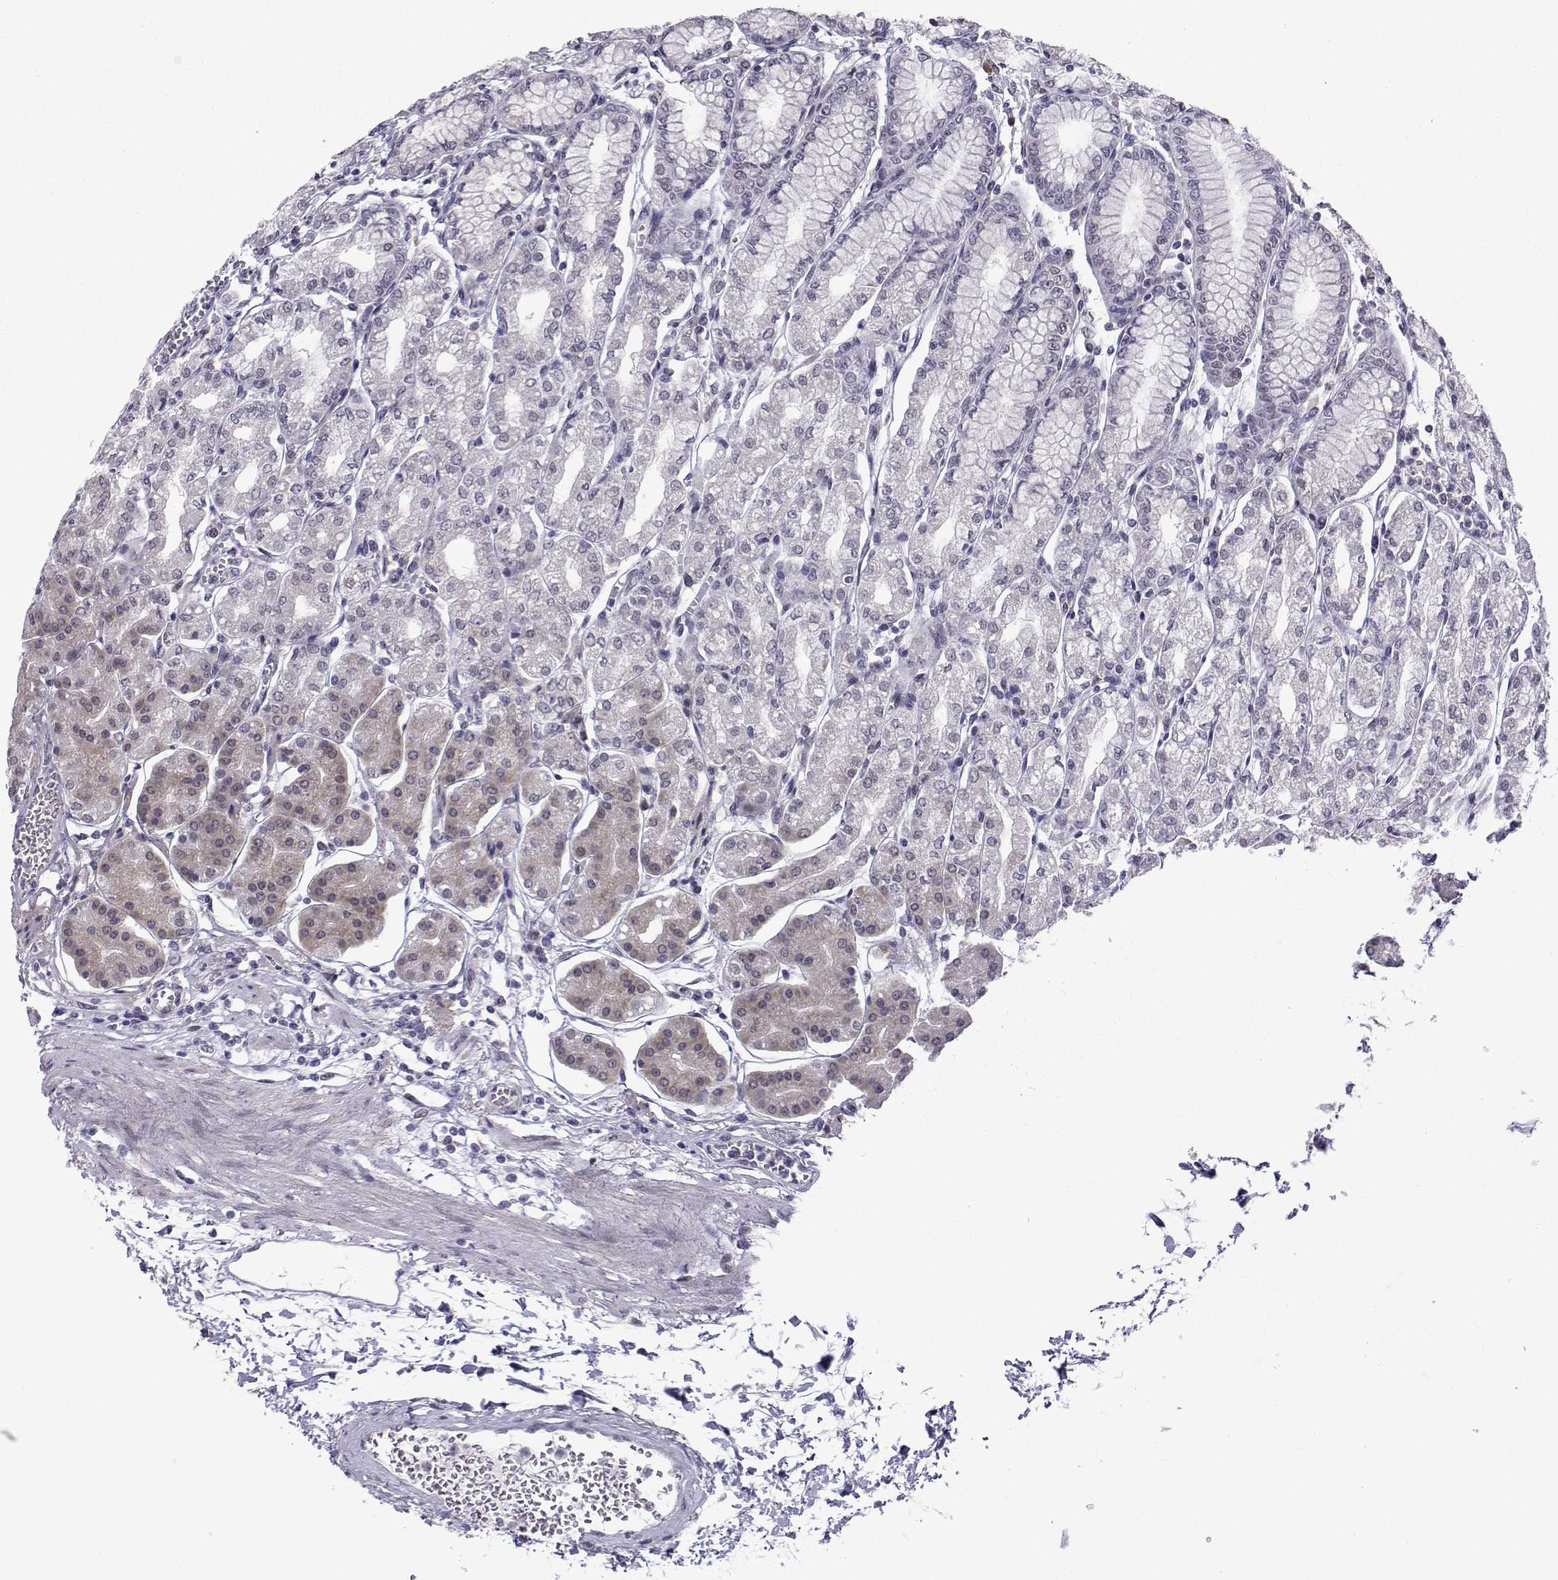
{"staining": {"intensity": "negative", "quantity": "none", "location": "none"}, "tissue": "stomach", "cell_type": "Glandular cells", "image_type": "normal", "snomed": [{"axis": "morphology", "description": "Normal tissue, NOS"}, {"axis": "topography", "description": "Skeletal muscle"}, {"axis": "topography", "description": "Stomach"}], "caption": "An image of stomach stained for a protein demonstrates no brown staining in glandular cells.", "gene": "FGF3", "patient": {"sex": "female", "age": 57}}